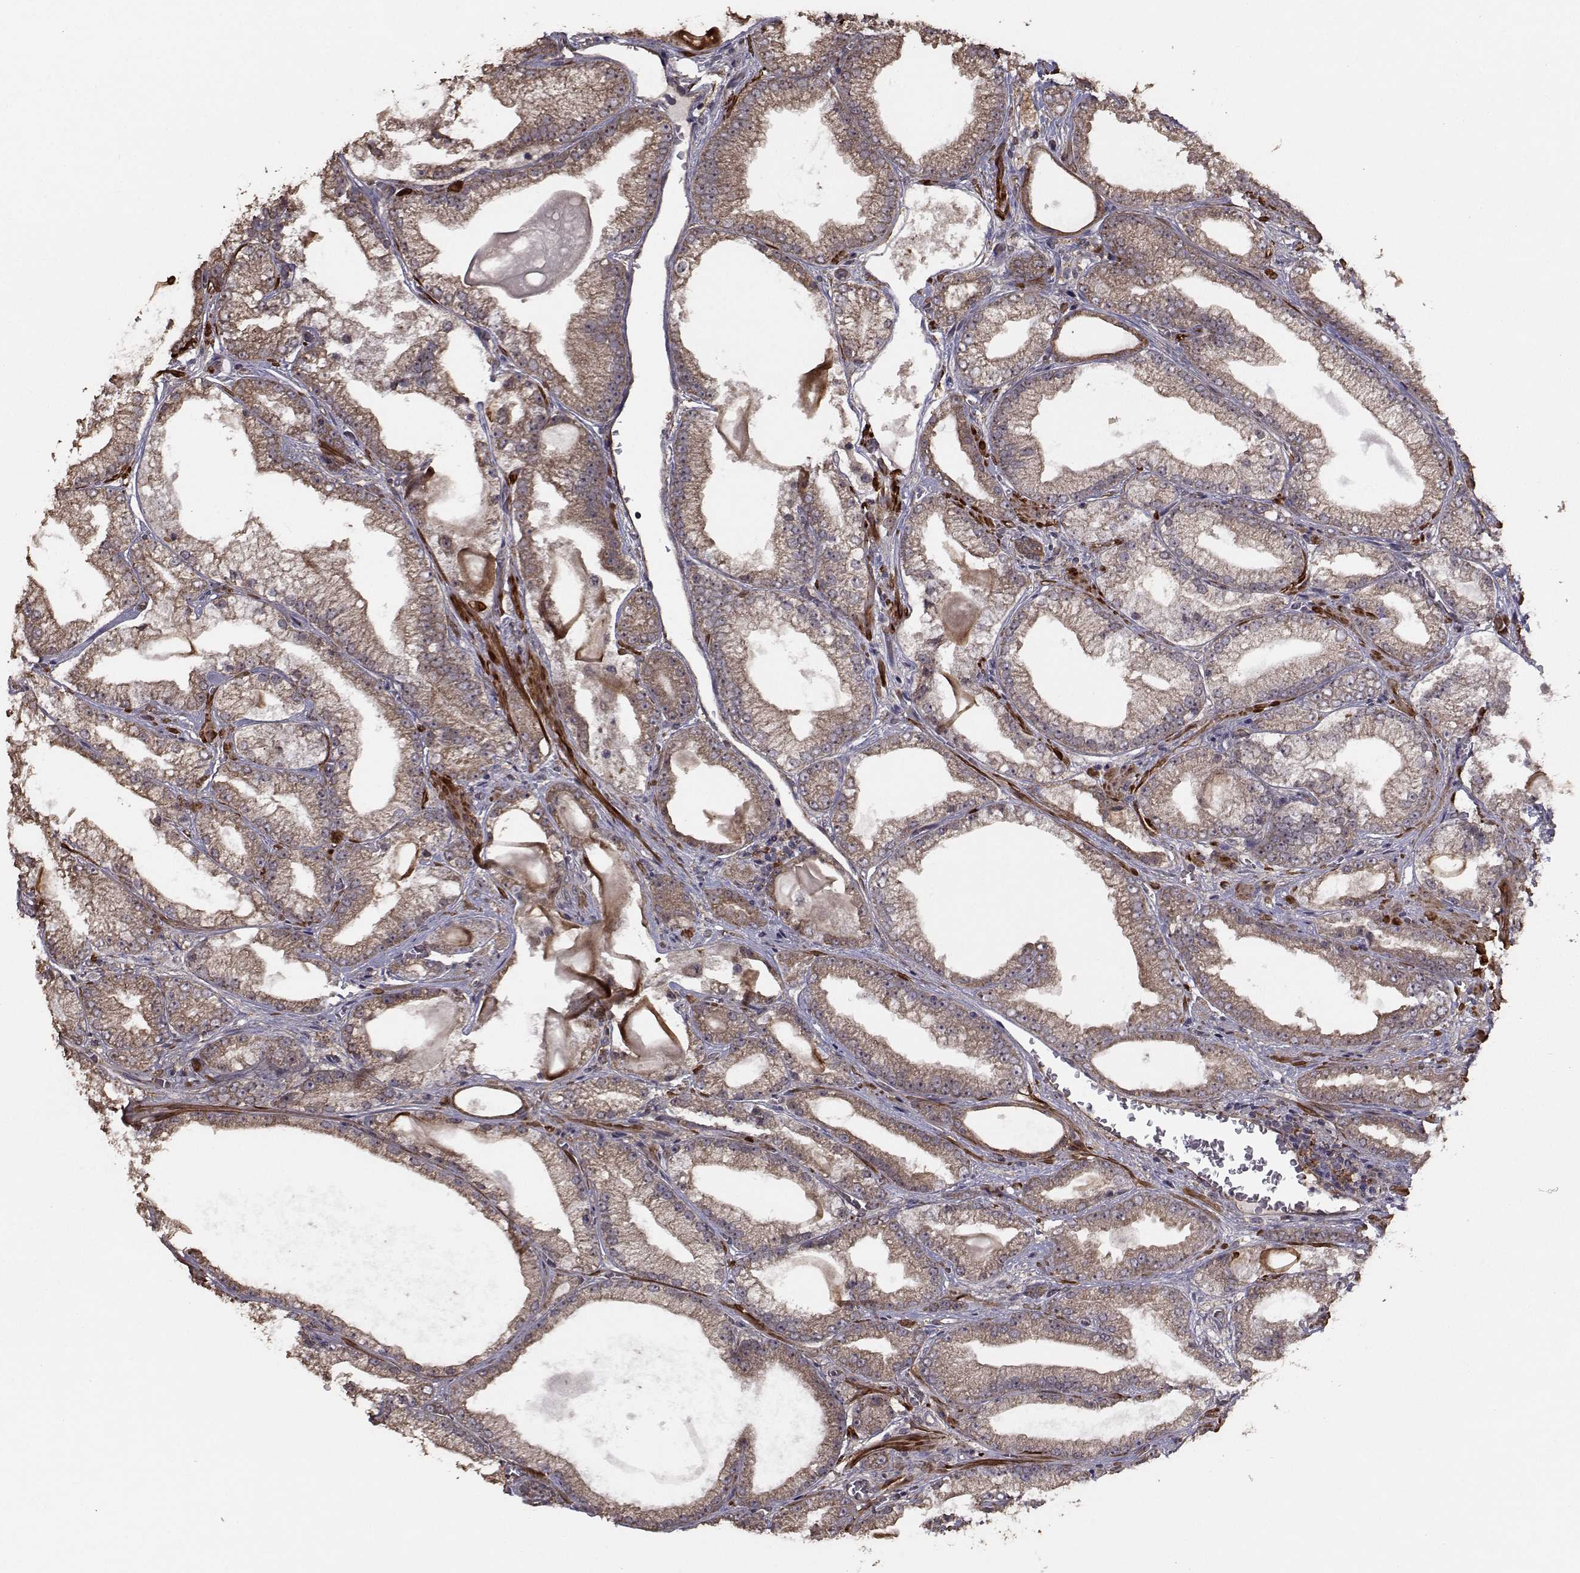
{"staining": {"intensity": "negative", "quantity": "none", "location": "none"}, "tissue": "prostate cancer", "cell_type": "Tumor cells", "image_type": "cancer", "snomed": [{"axis": "morphology", "description": "Adenocarcinoma, Low grade"}, {"axis": "topography", "description": "Prostate"}], "caption": "Immunohistochemistry photomicrograph of human adenocarcinoma (low-grade) (prostate) stained for a protein (brown), which reveals no positivity in tumor cells.", "gene": "TRIP10", "patient": {"sex": "male", "age": 57}}